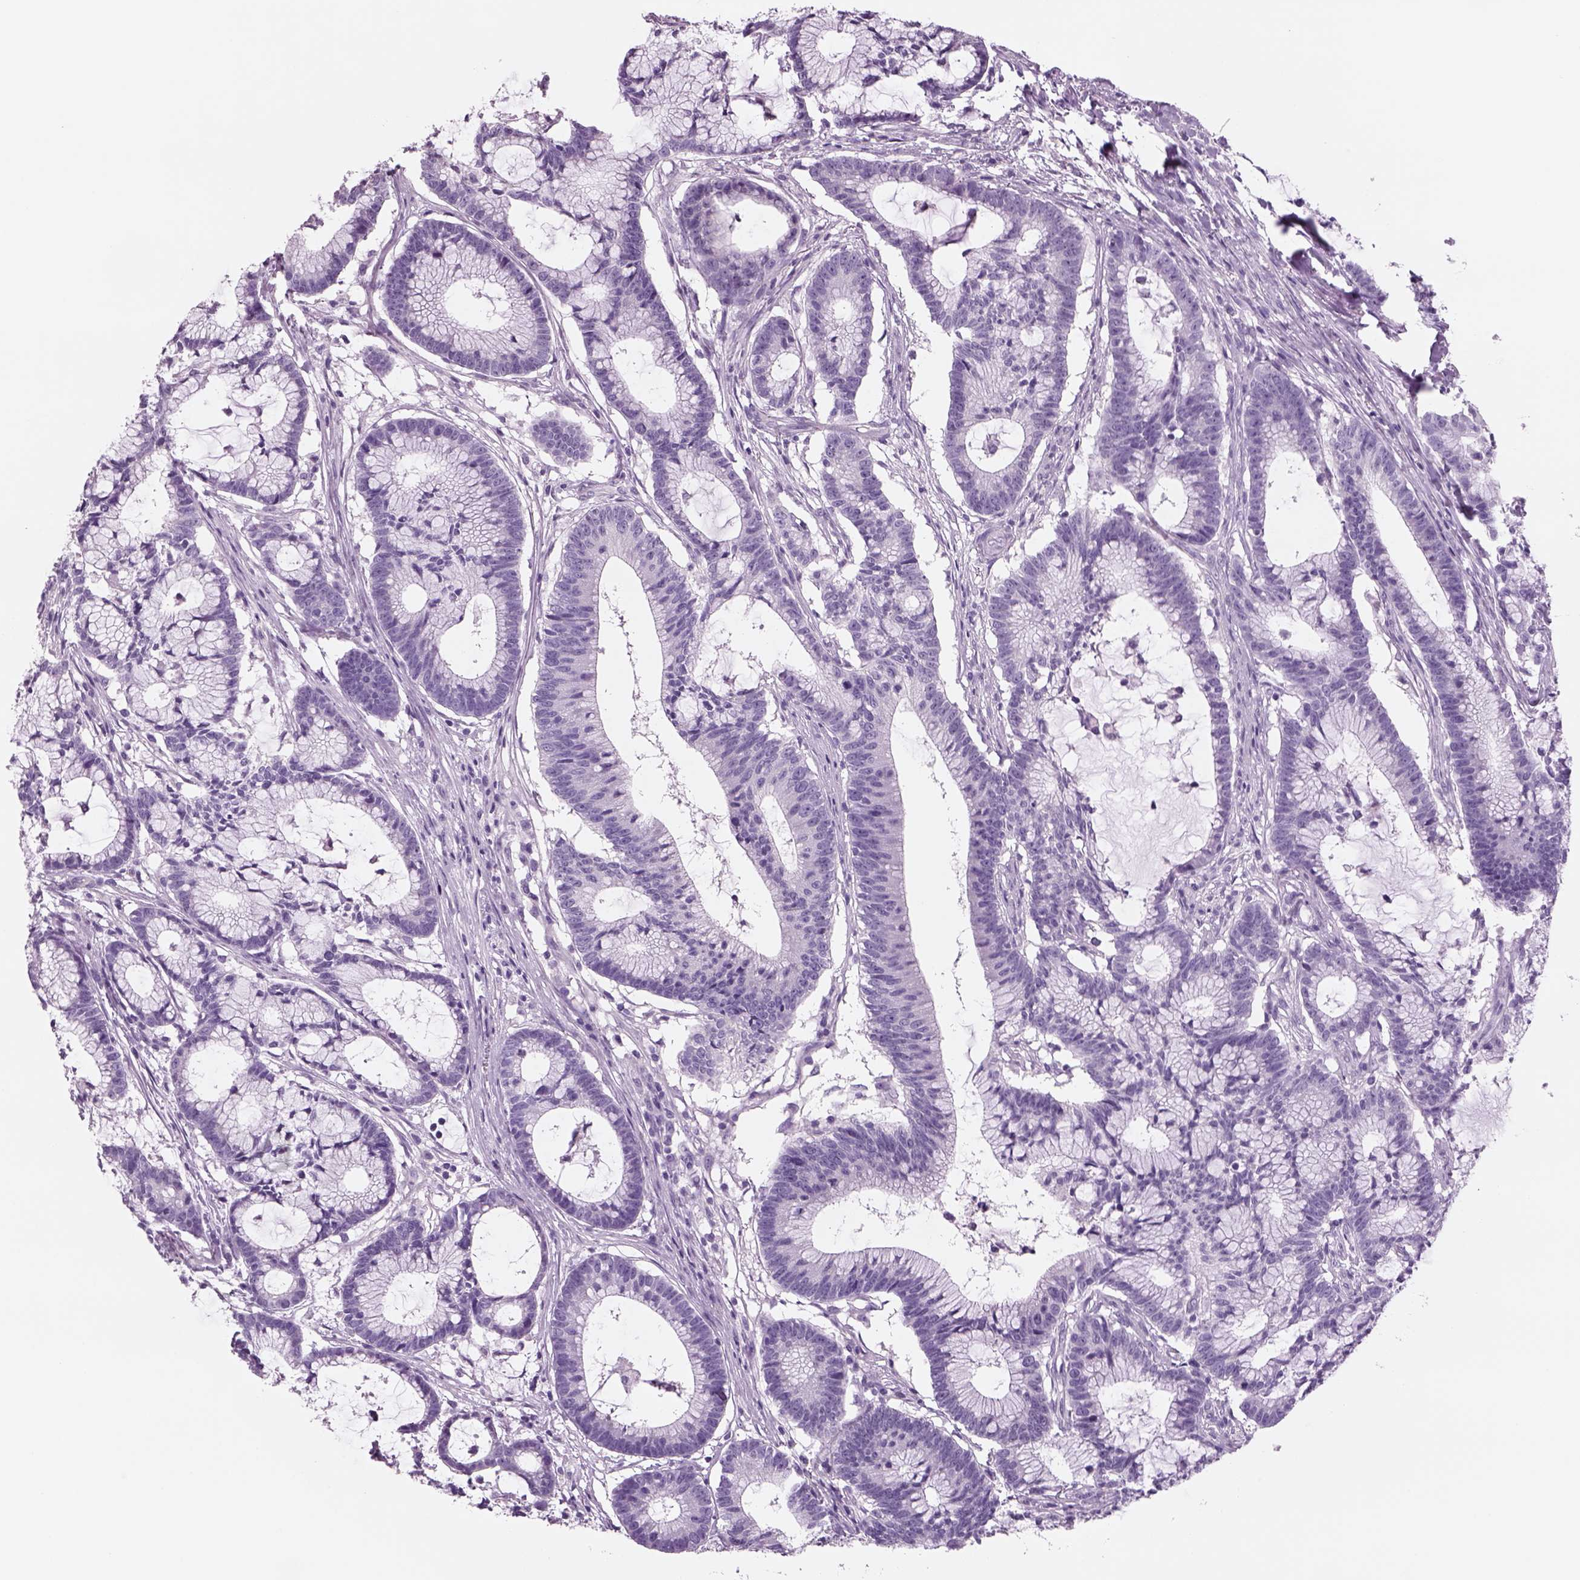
{"staining": {"intensity": "negative", "quantity": "none", "location": "none"}, "tissue": "colorectal cancer", "cell_type": "Tumor cells", "image_type": "cancer", "snomed": [{"axis": "morphology", "description": "Adenocarcinoma, NOS"}, {"axis": "topography", "description": "Colon"}], "caption": "Tumor cells are negative for protein expression in human colorectal adenocarcinoma.", "gene": "RHO", "patient": {"sex": "female", "age": 78}}